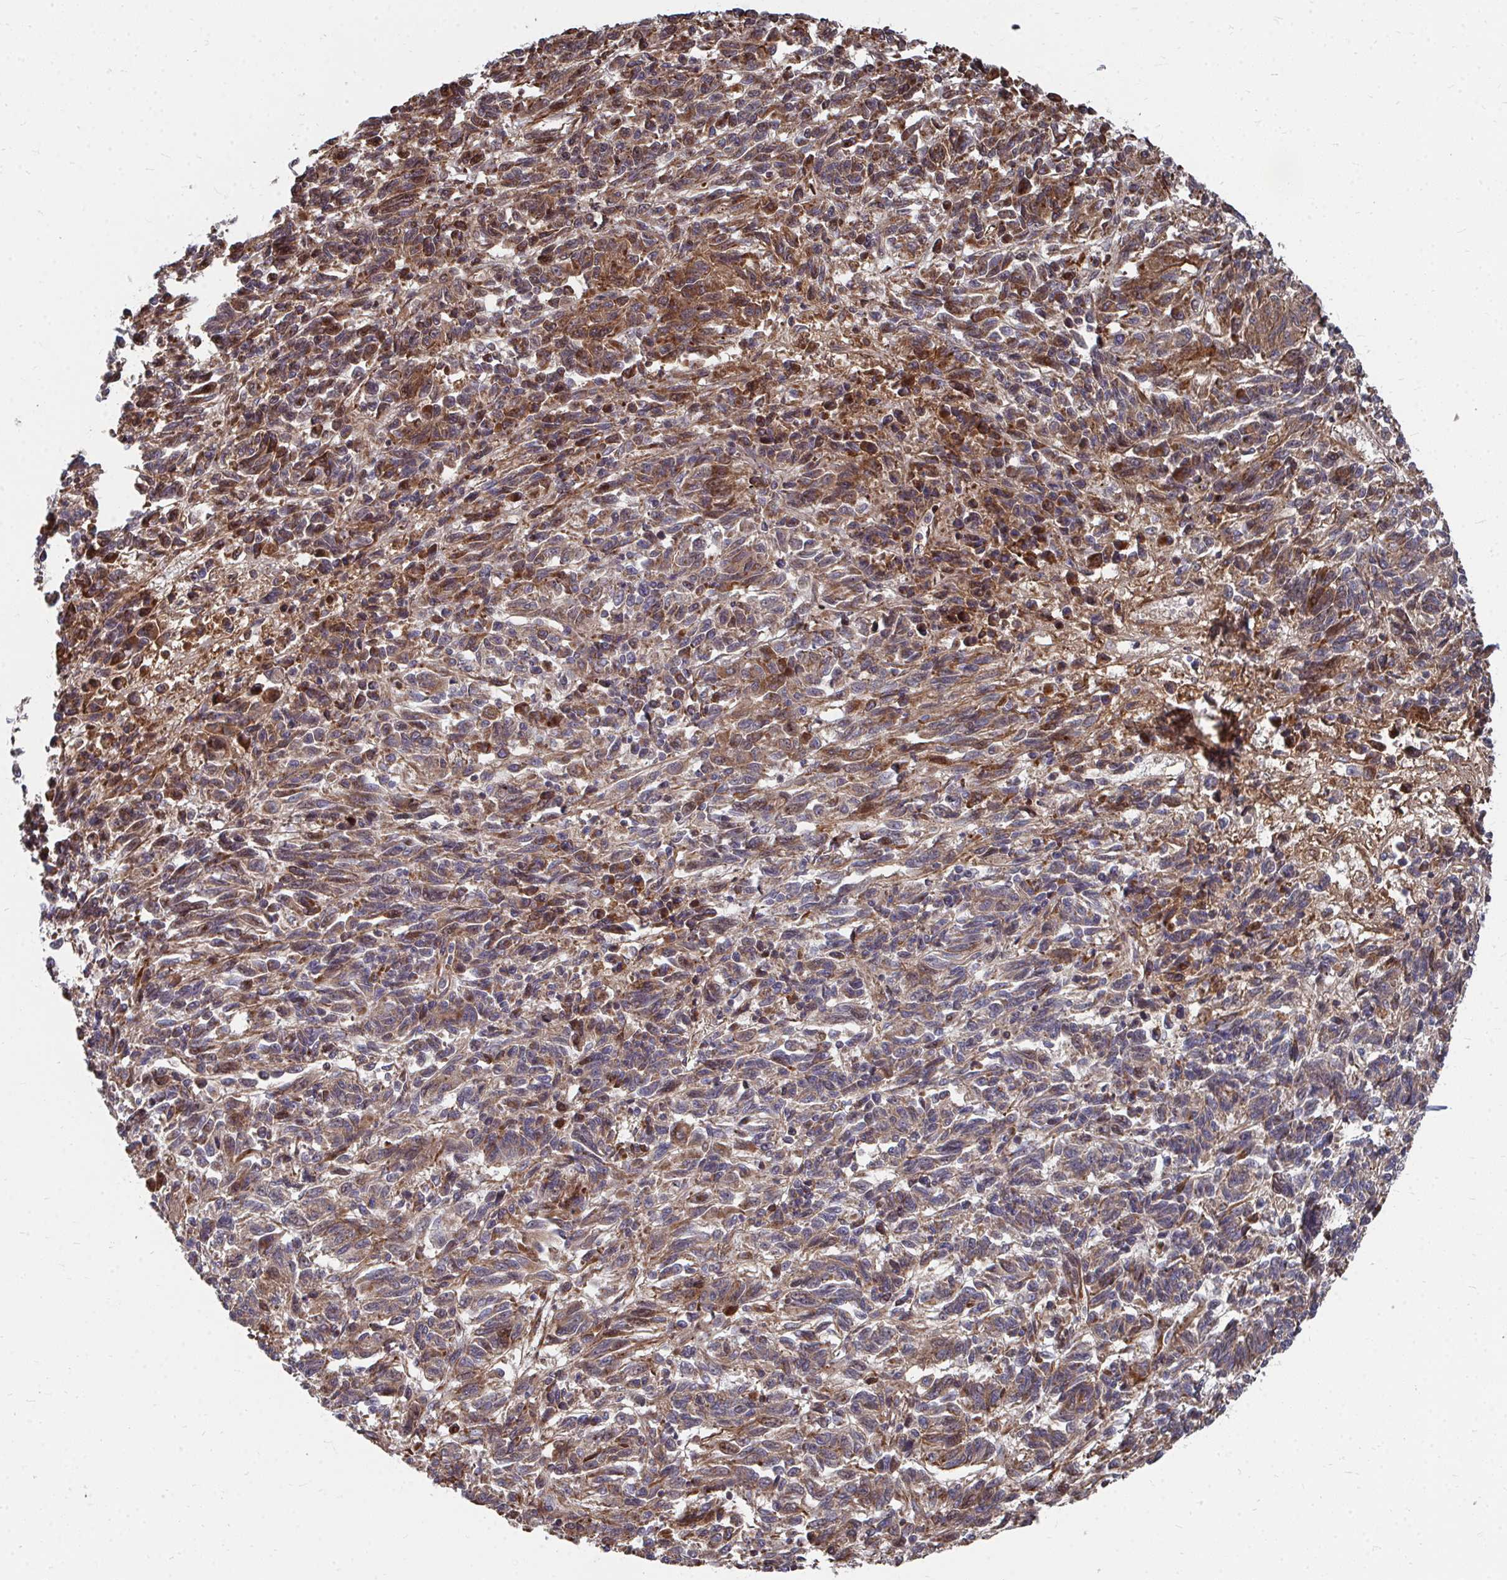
{"staining": {"intensity": "moderate", "quantity": ">75%", "location": "cytoplasmic/membranous"}, "tissue": "melanoma", "cell_type": "Tumor cells", "image_type": "cancer", "snomed": [{"axis": "morphology", "description": "Malignant melanoma, Metastatic site"}, {"axis": "topography", "description": "Lung"}], "caption": "The image reveals immunohistochemical staining of melanoma. There is moderate cytoplasmic/membranous staining is appreciated in about >75% of tumor cells.", "gene": "FAM89A", "patient": {"sex": "male", "age": 64}}